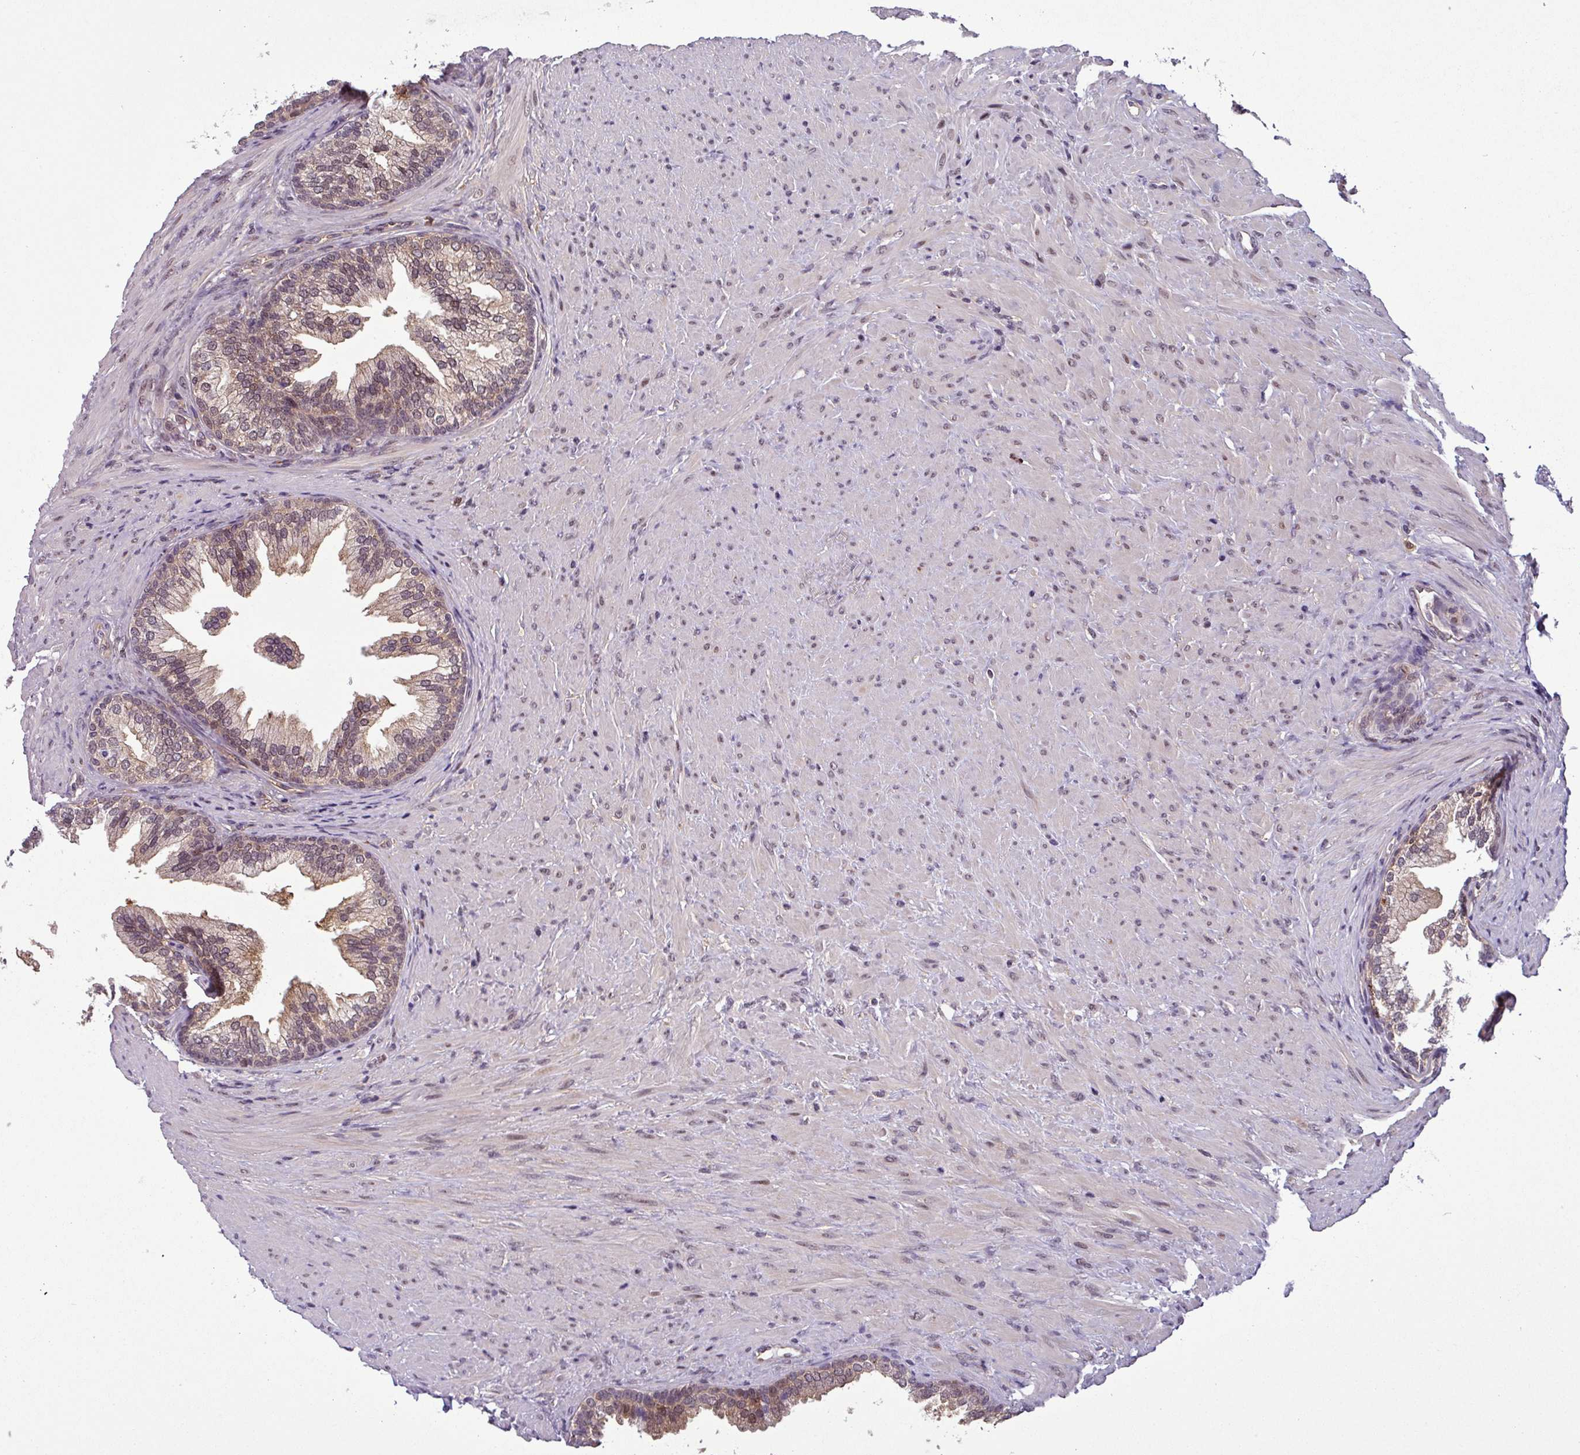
{"staining": {"intensity": "moderate", "quantity": "25%-75%", "location": "cytoplasmic/membranous"}, "tissue": "prostate", "cell_type": "Glandular cells", "image_type": "normal", "snomed": [{"axis": "morphology", "description": "Normal tissue, NOS"}, {"axis": "topography", "description": "Prostate"}], "caption": "Prostate stained with immunohistochemistry displays moderate cytoplasmic/membranous staining in about 25%-75% of glandular cells.", "gene": "NPFFR1", "patient": {"sex": "male", "age": 76}}